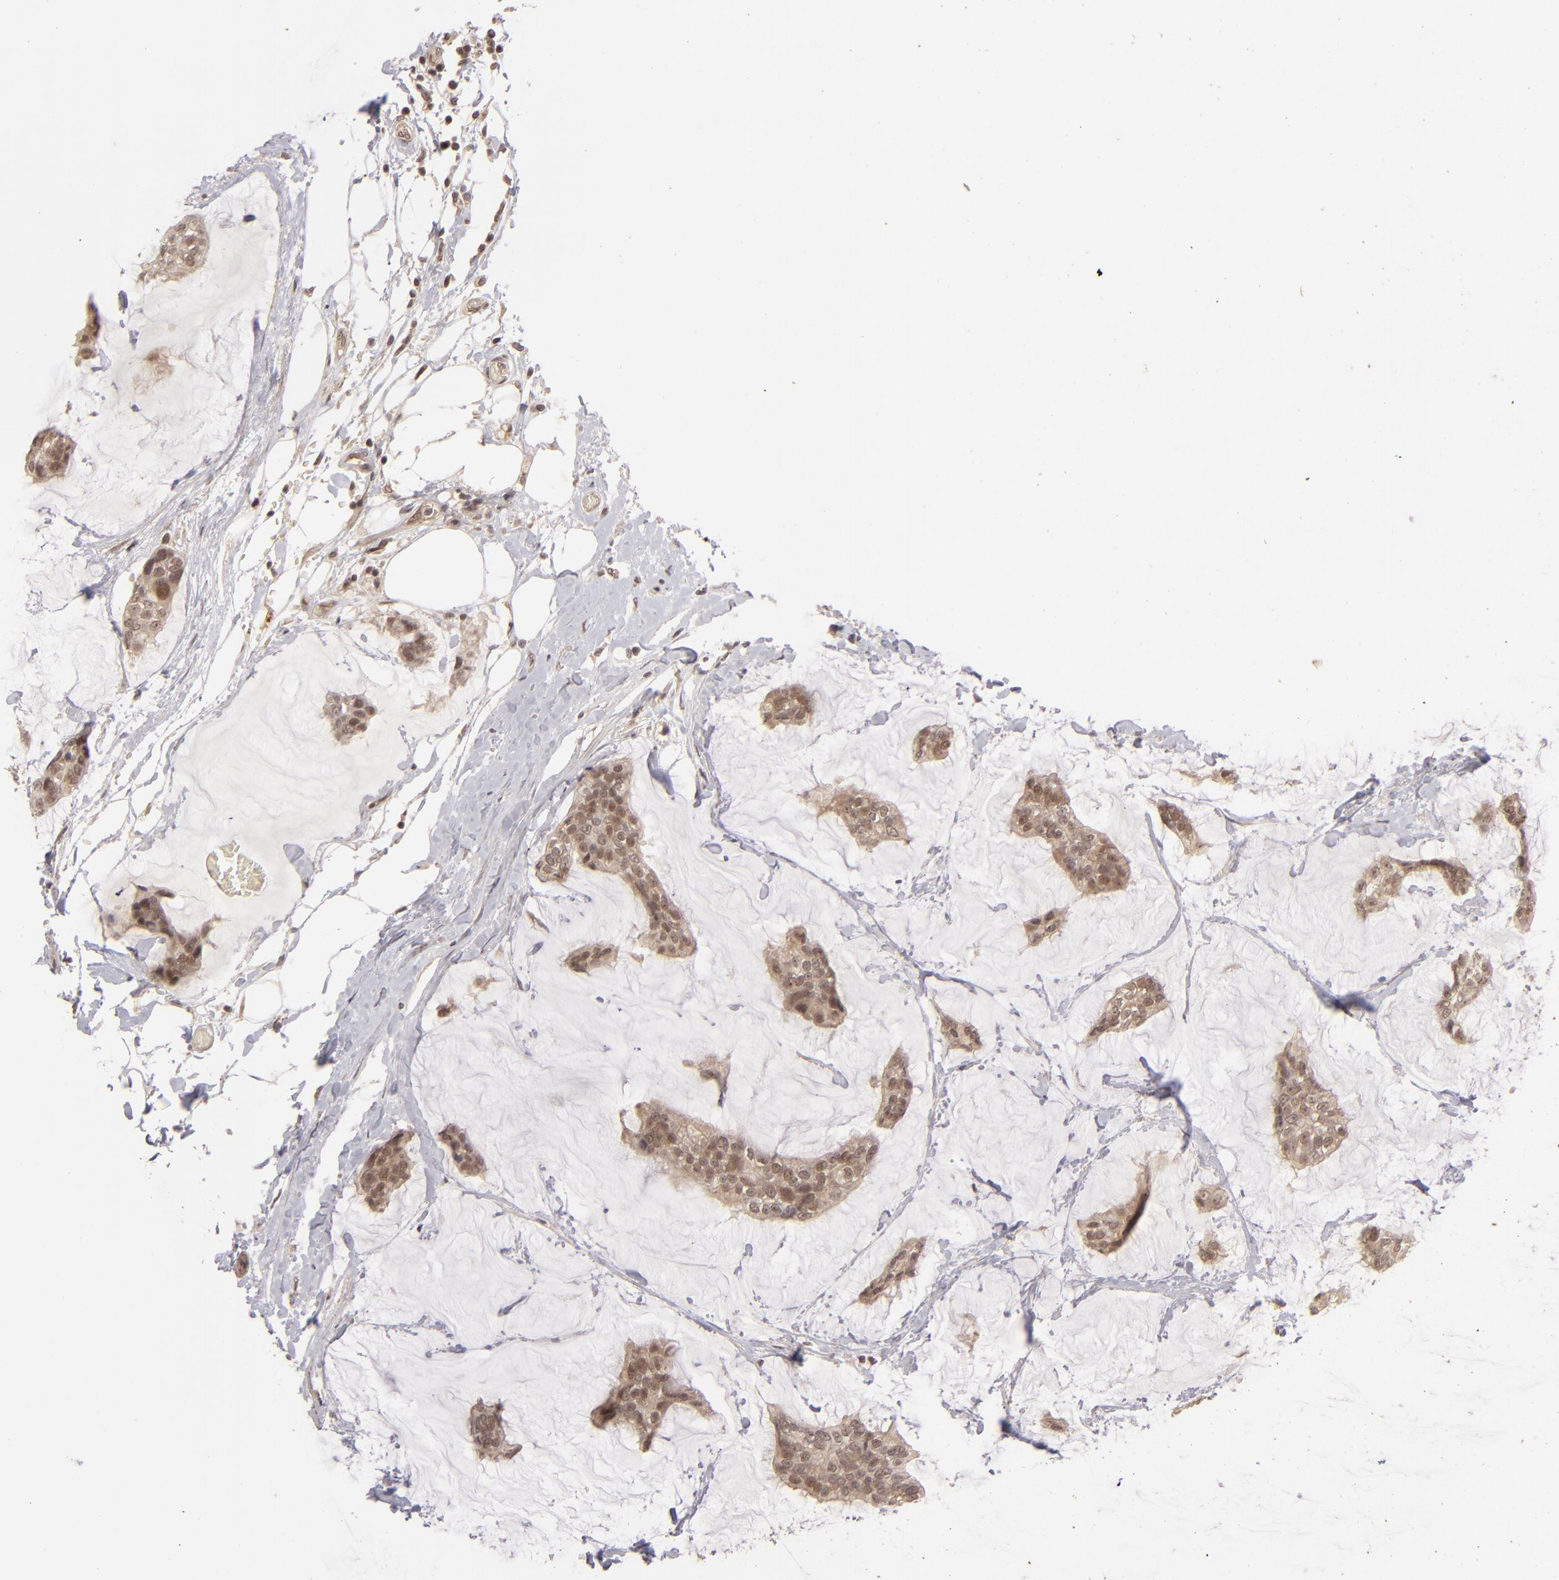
{"staining": {"intensity": "moderate", "quantity": ">75%", "location": "cytoplasmic/membranous,nuclear"}, "tissue": "breast cancer", "cell_type": "Tumor cells", "image_type": "cancer", "snomed": [{"axis": "morphology", "description": "Duct carcinoma"}, {"axis": "topography", "description": "Breast"}], "caption": "IHC (DAB) staining of human invasive ductal carcinoma (breast) shows moderate cytoplasmic/membranous and nuclear protein expression in approximately >75% of tumor cells. (Stains: DAB in brown, nuclei in blue, Microscopy: brightfield microscopy at high magnification).", "gene": "DFFA", "patient": {"sex": "female", "age": 93}}